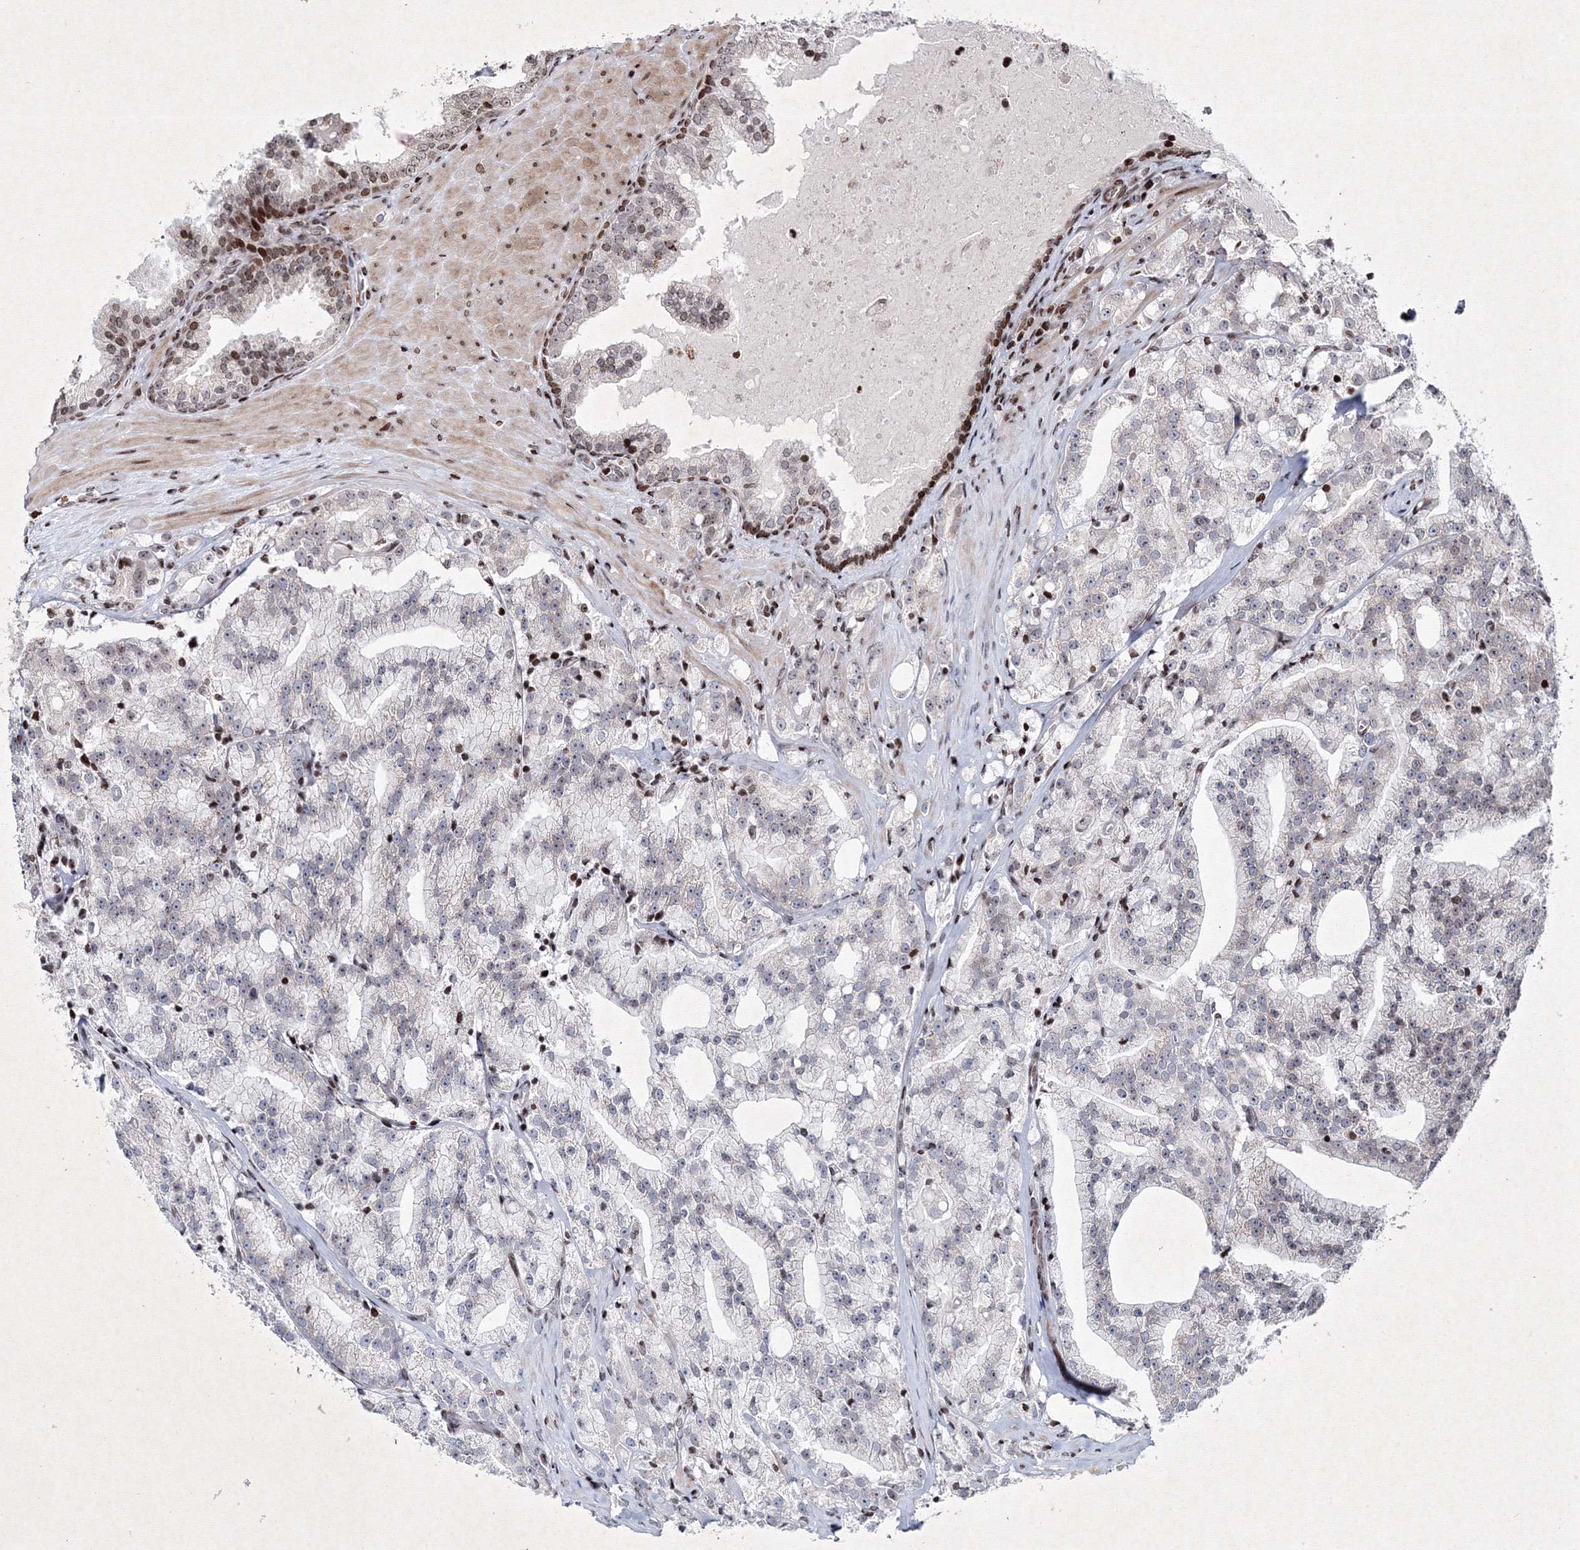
{"staining": {"intensity": "negative", "quantity": "none", "location": "none"}, "tissue": "prostate cancer", "cell_type": "Tumor cells", "image_type": "cancer", "snomed": [{"axis": "morphology", "description": "Adenocarcinoma, High grade"}, {"axis": "topography", "description": "Prostate"}], "caption": "High power microscopy image of an IHC image of prostate adenocarcinoma (high-grade), revealing no significant positivity in tumor cells.", "gene": "SMIM29", "patient": {"sex": "male", "age": 64}}